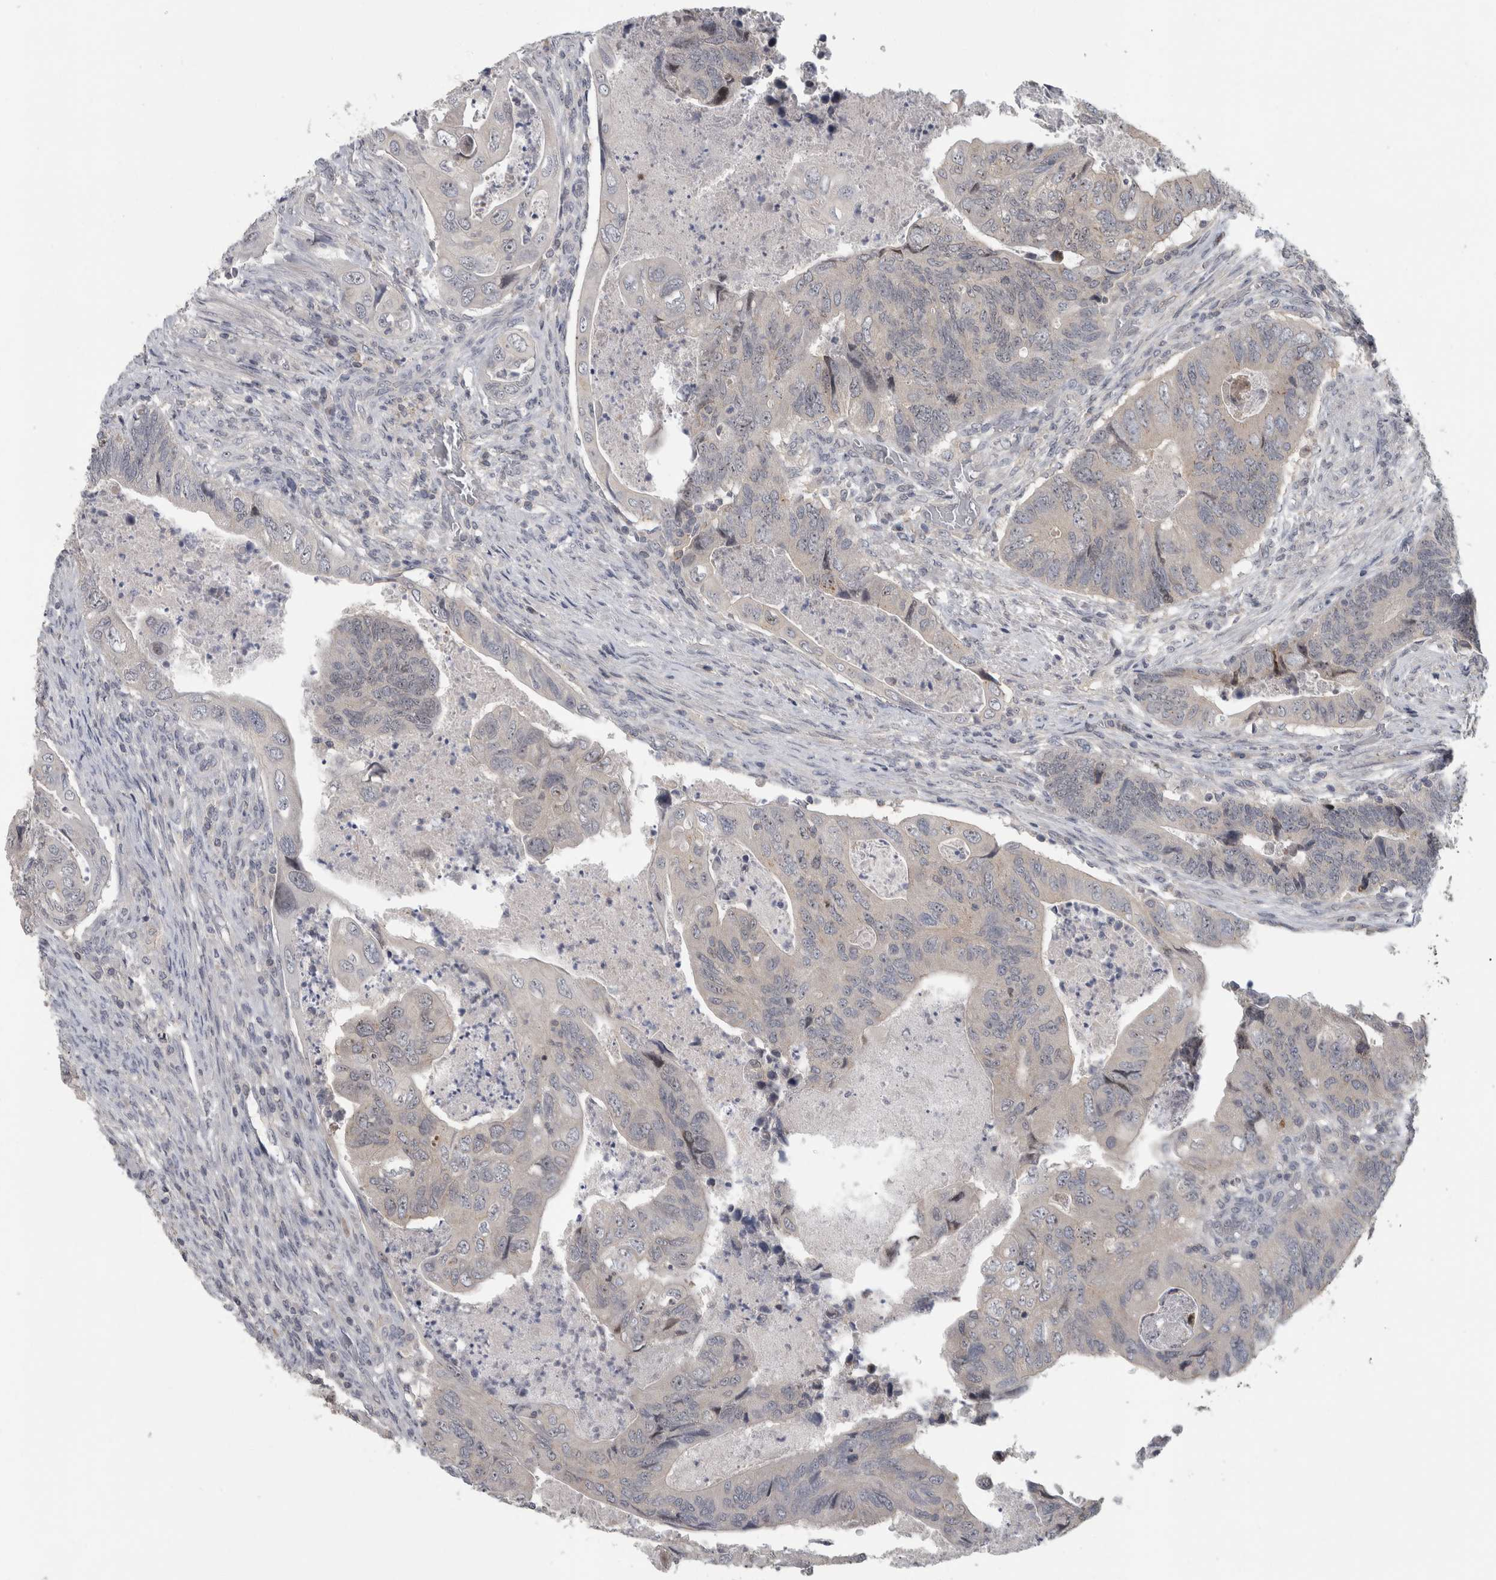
{"staining": {"intensity": "negative", "quantity": "none", "location": "none"}, "tissue": "colorectal cancer", "cell_type": "Tumor cells", "image_type": "cancer", "snomed": [{"axis": "morphology", "description": "Adenocarcinoma, NOS"}, {"axis": "topography", "description": "Rectum"}], "caption": "Immunohistochemistry (IHC) of colorectal cancer (adenocarcinoma) demonstrates no positivity in tumor cells.", "gene": "RBM28", "patient": {"sex": "male", "age": 63}}